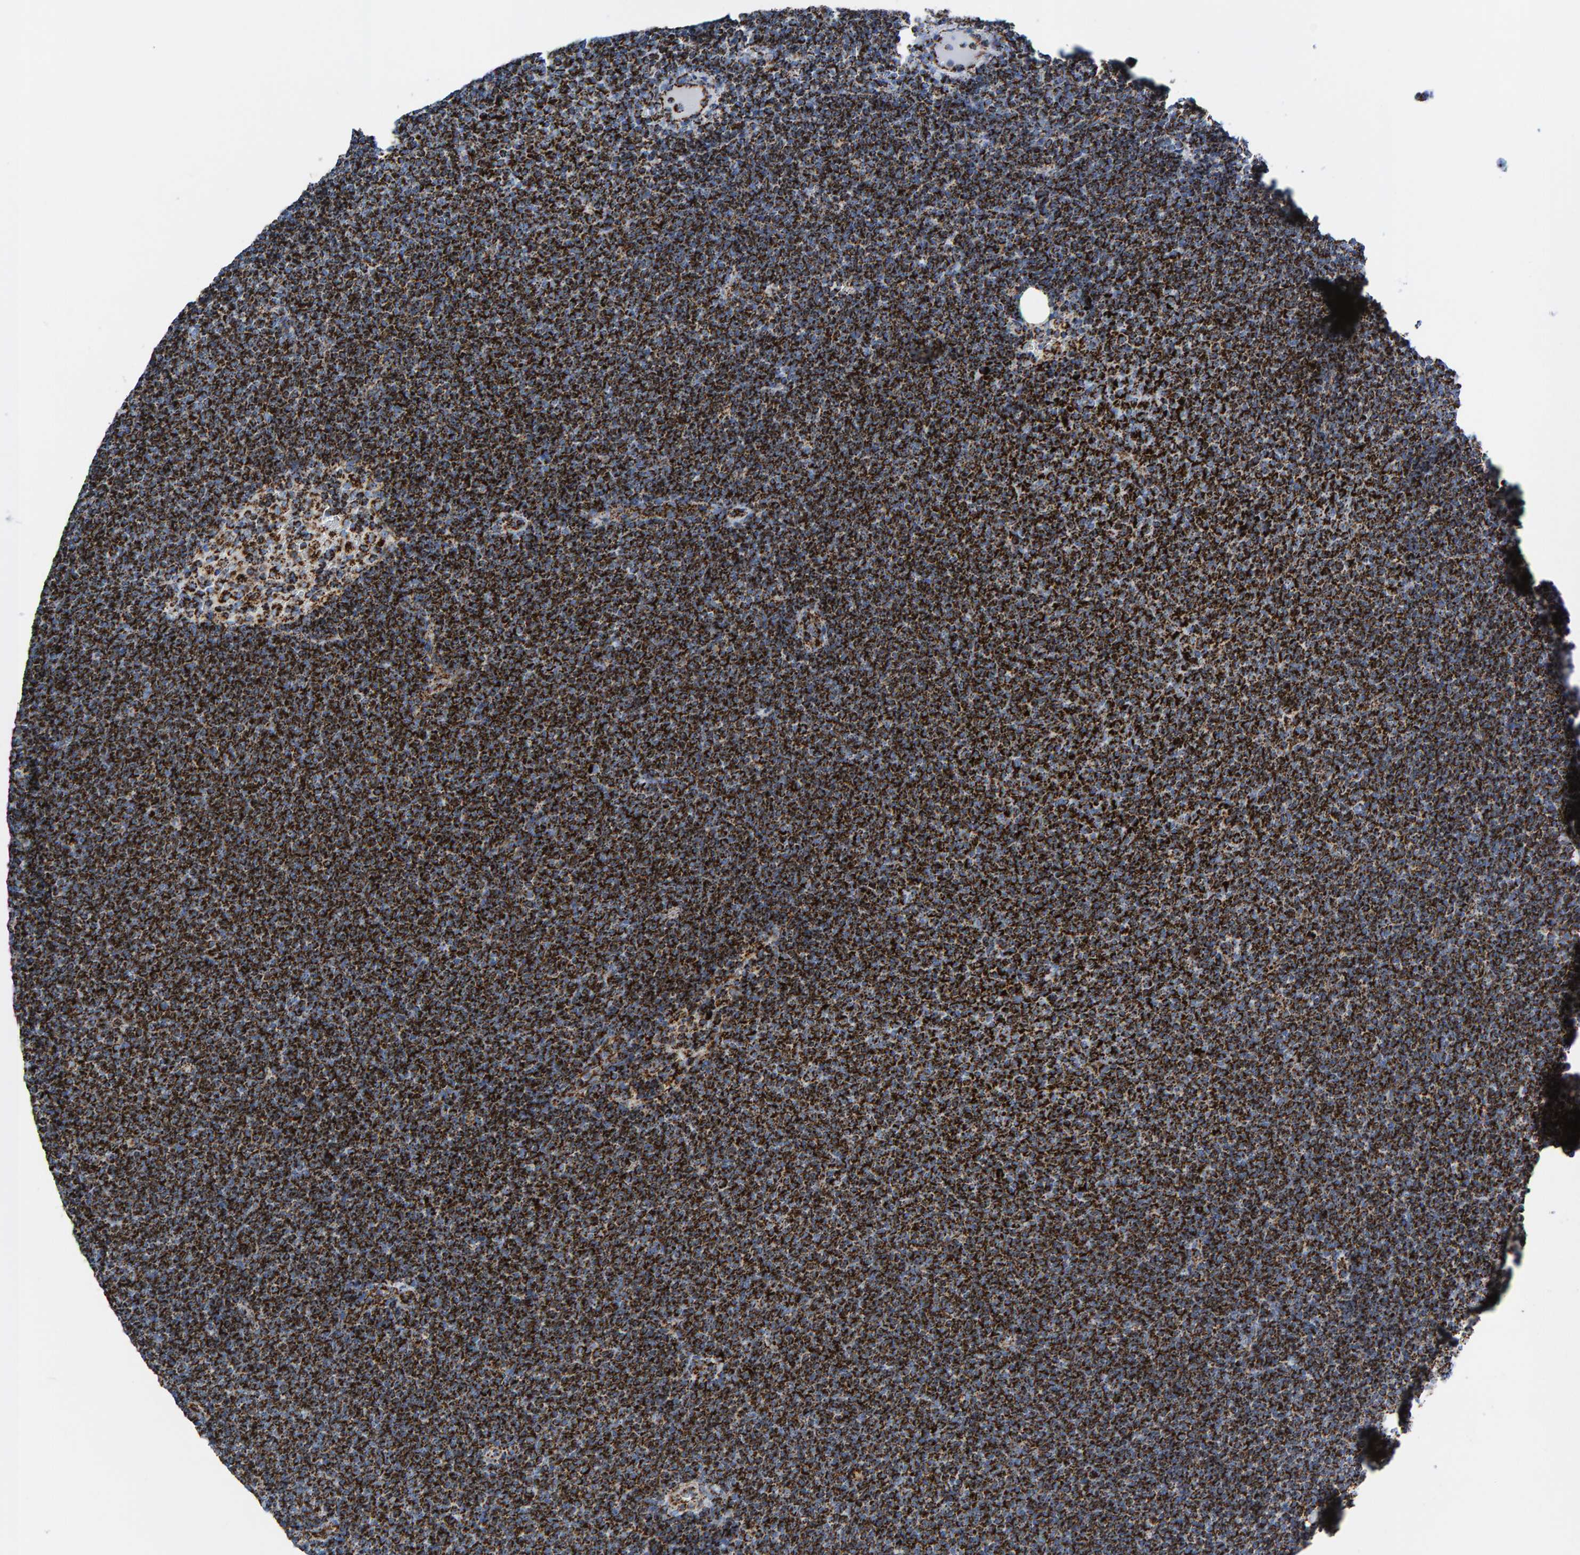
{"staining": {"intensity": "strong", "quantity": ">75%", "location": "cytoplasmic/membranous"}, "tissue": "lymphoma", "cell_type": "Tumor cells", "image_type": "cancer", "snomed": [{"axis": "morphology", "description": "Malignant lymphoma, non-Hodgkin's type, Low grade"}, {"axis": "topography", "description": "Lymph node"}], "caption": "Immunohistochemical staining of malignant lymphoma, non-Hodgkin's type (low-grade) shows high levels of strong cytoplasmic/membranous protein positivity in approximately >75% of tumor cells.", "gene": "ENSG00000262660", "patient": {"sex": "female", "age": 53}}